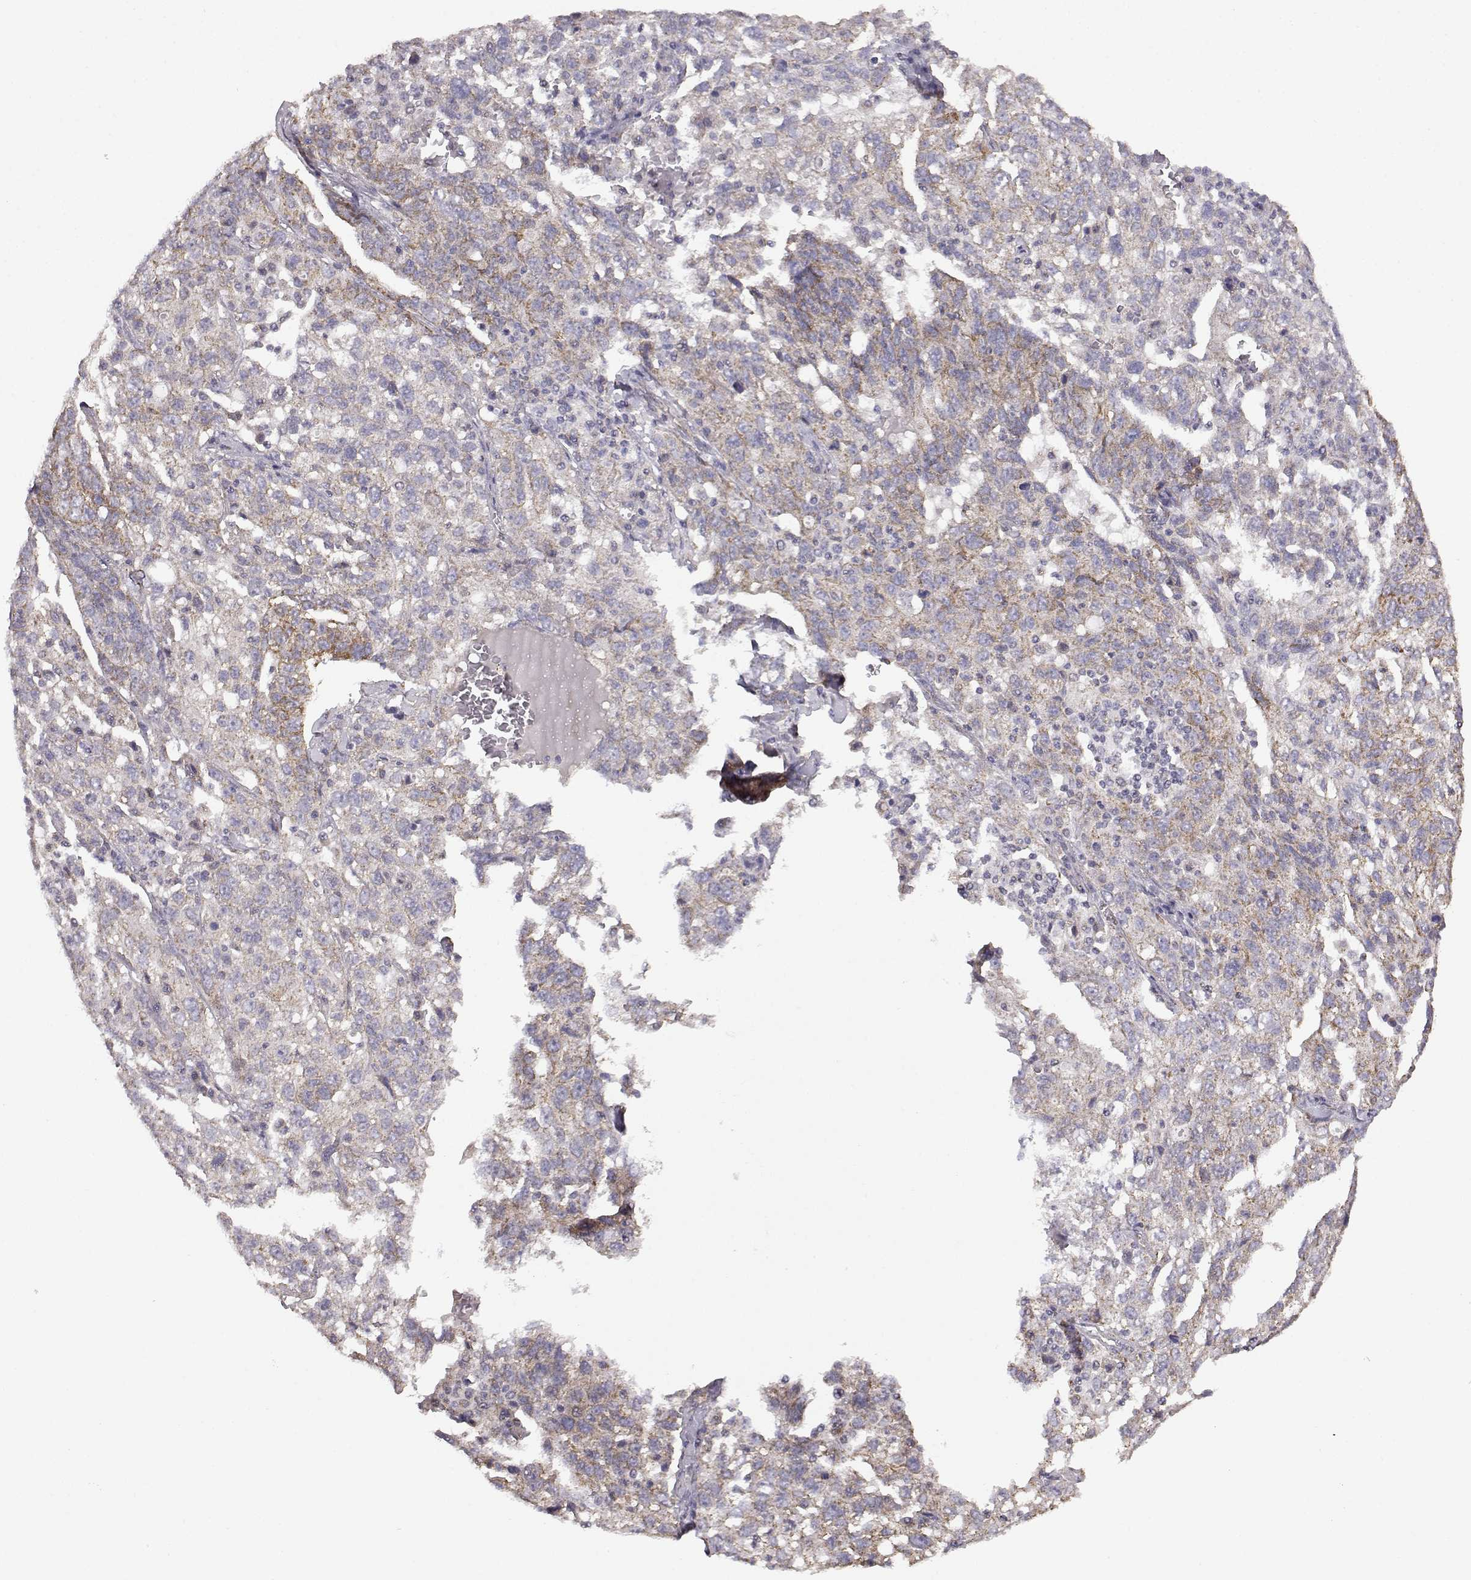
{"staining": {"intensity": "weak", "quantity": "25%-75%", "location": "cytoplasmic/membranous"}, "tissue": "ovarian cancer", "cell_type": "Tumor cells", "image_type": "cancer", "snomed": [{"axis": "morphology", "description": "Cystadenocarcinoma, serous, NOS"}, {"axis": "topography", "description": "Ovary"}], "caption": "High-power microscopy captured an immunohistochemistry micrograph of ovarian cancer (serous cystadenocarcinoma), revealing weak cytoplasmic/membranous staining in approximately 25%-75% of tumor cells.", "gene": "DDC", "patient": {"sex": "female", "age": 71}}